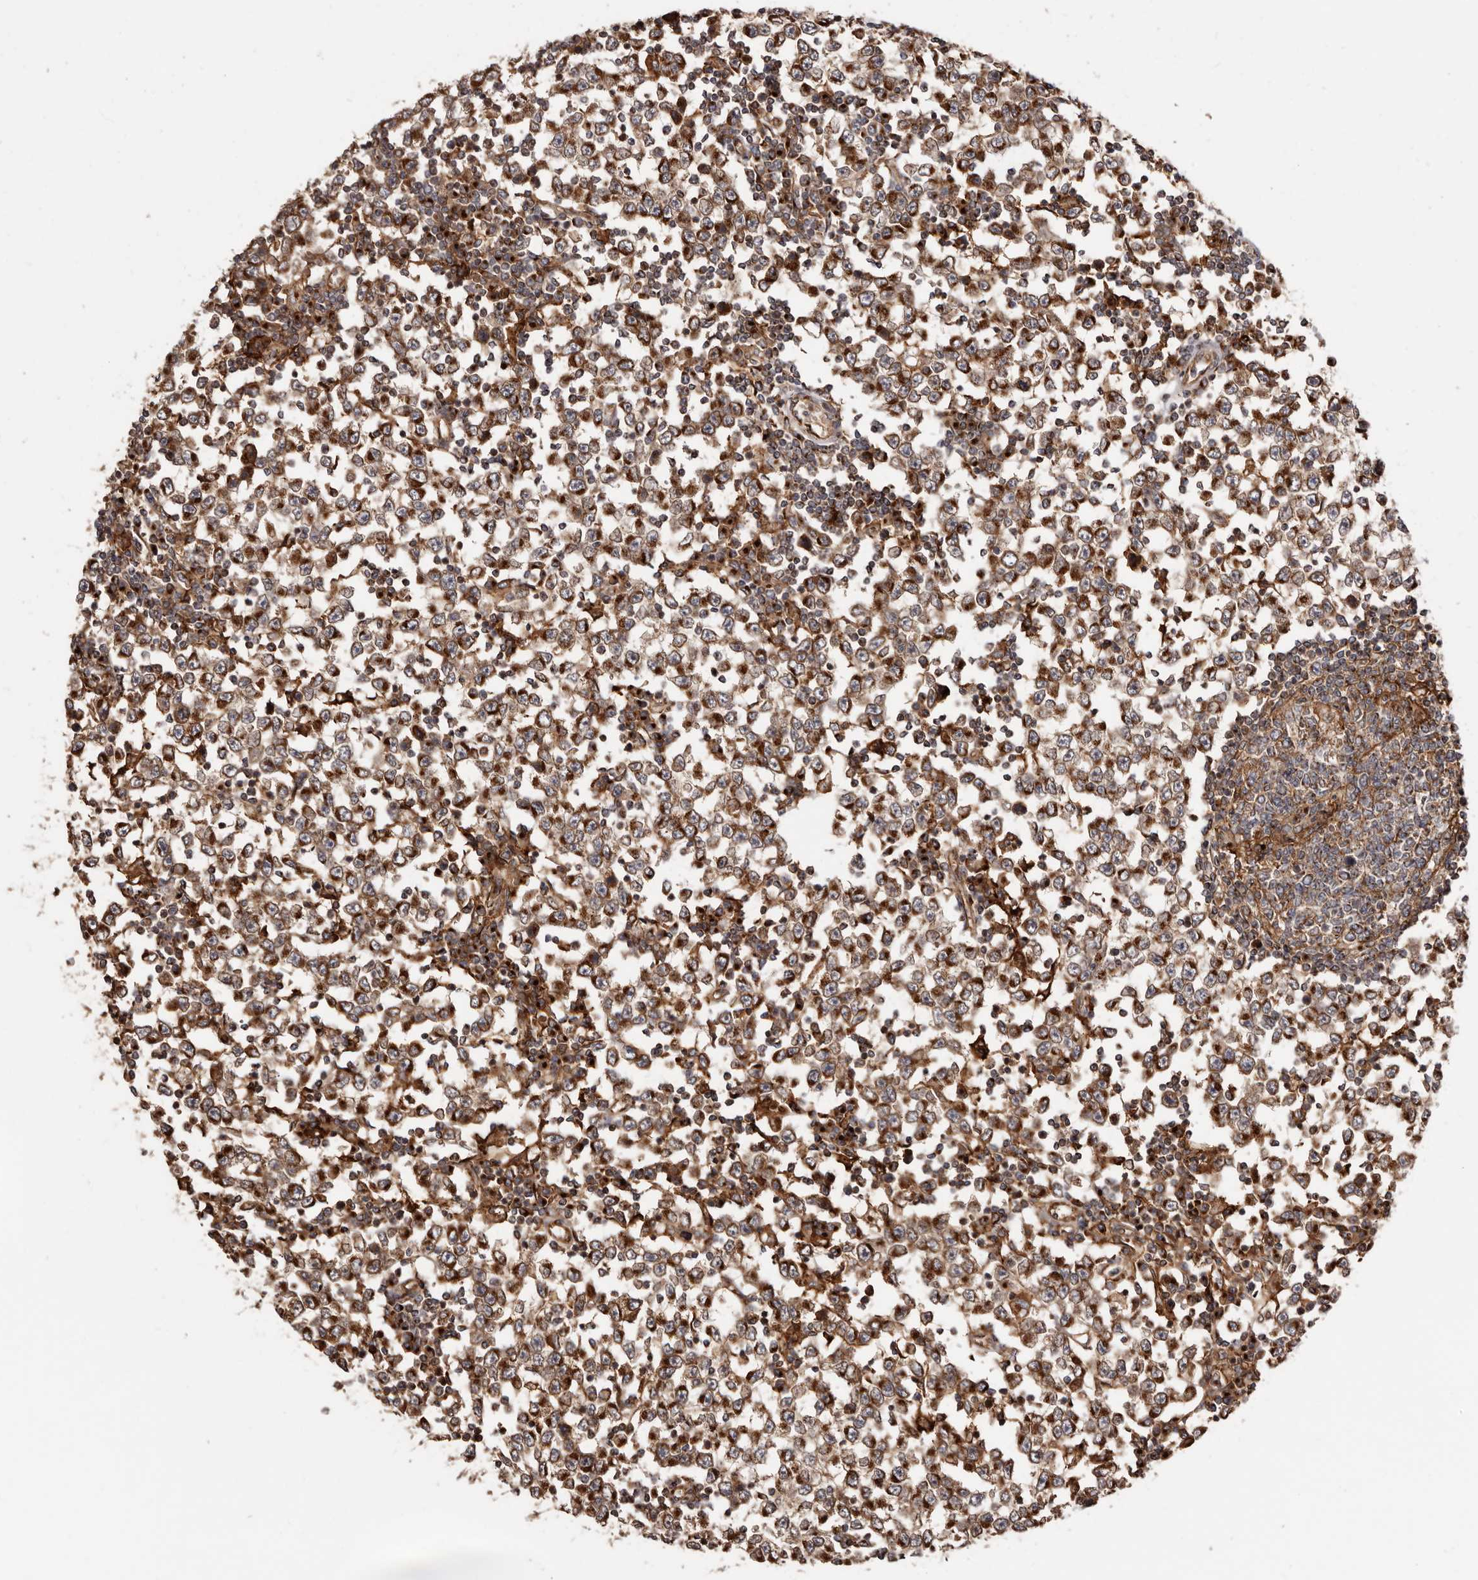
{"staining": {"intensity": "strong", "quantity": ">75%", "location": "cytoplasmic/membranous"}, "tissue": "testis cancer", "cell_type": "Tumor cells", "image_type": "cancer", "snomed": [{"axis": "morphology", "description": "Seminoma, NOS"}, {"axis": "topography", "description": "Testis"}], "caption": "Protein expression analysis of seminoma (testis) shows strong cytoplasmic/membranous positivity in approximately >75% of tumor cells.", "gene": "GPR27", "patient": {"sex": "male", "age": 65}}